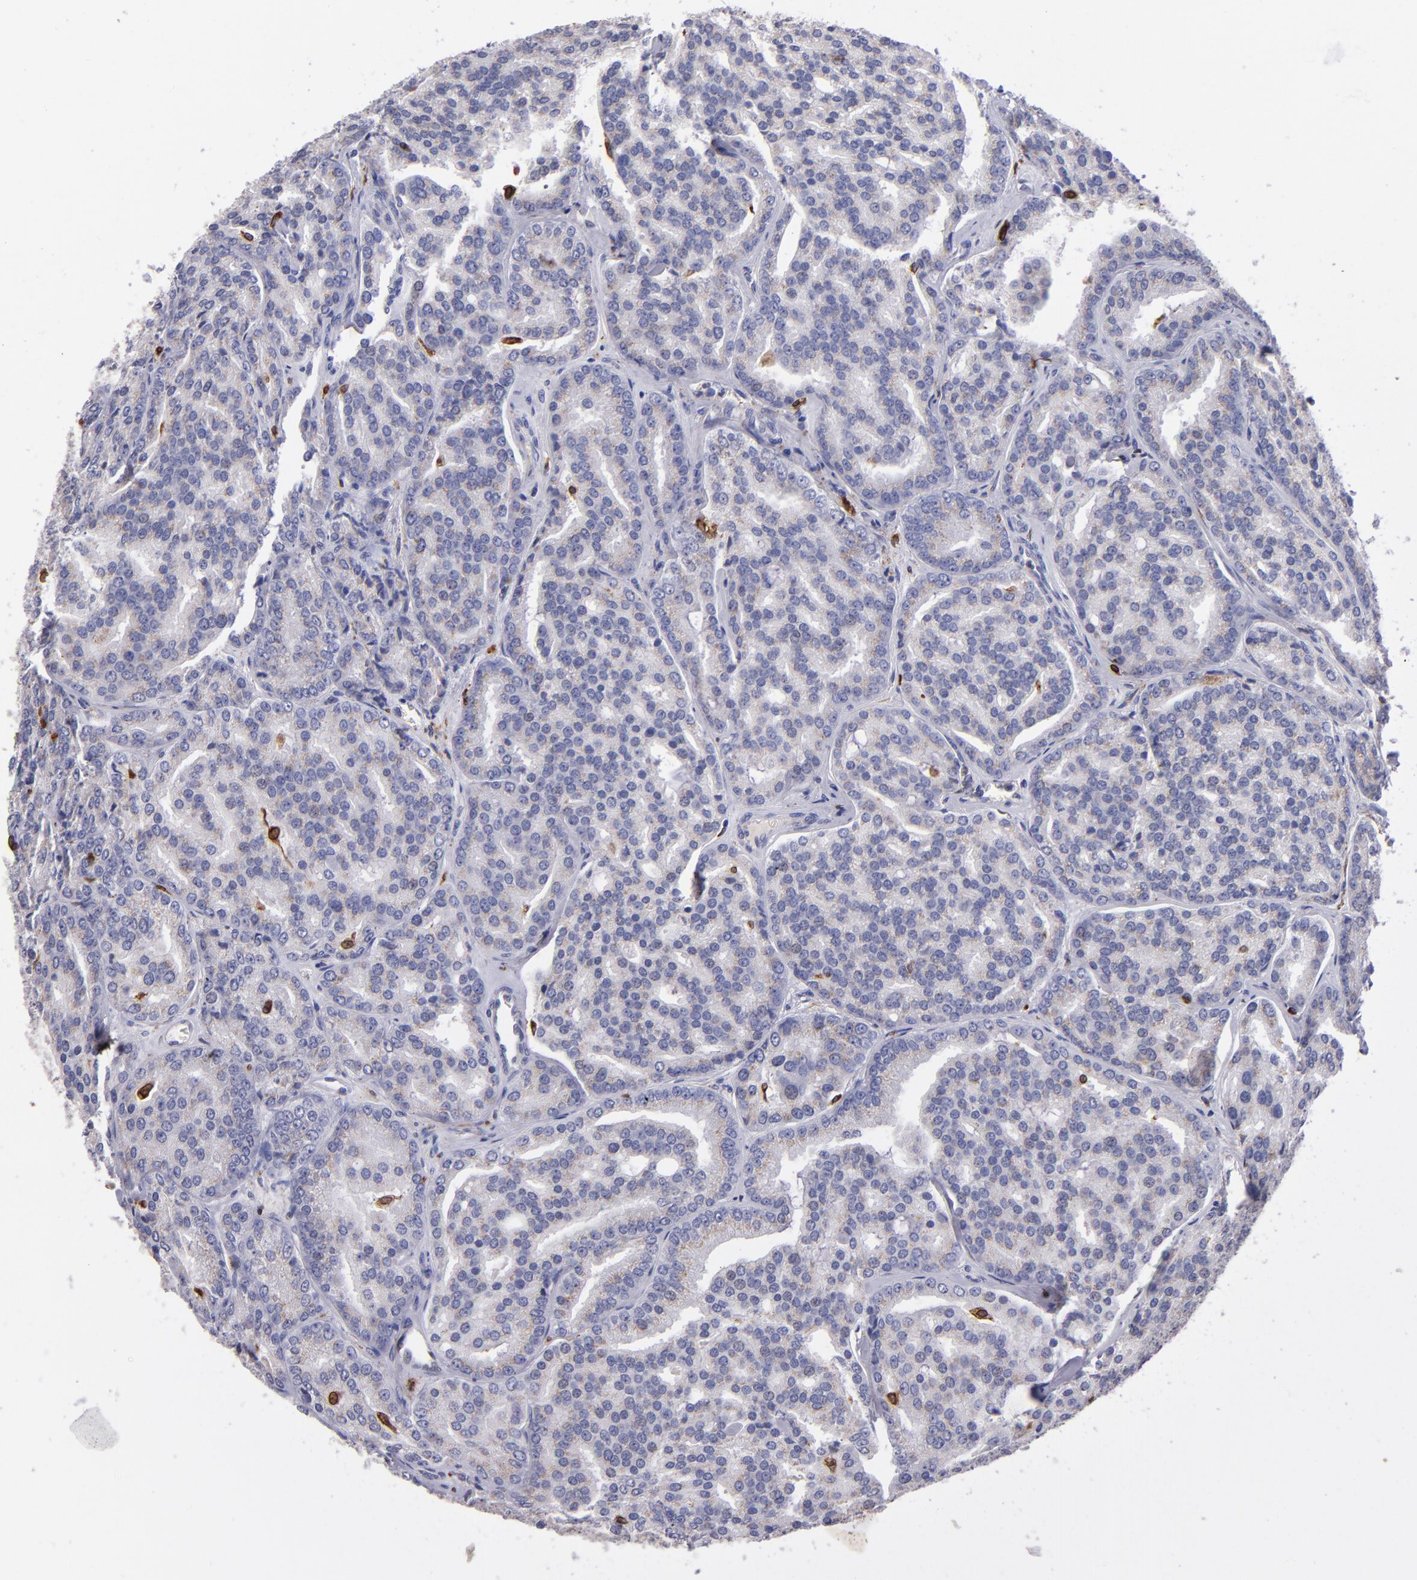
{"staining": {"intensity": "weak", "quantity": "<25%", "location": "cytoplasmic/membranous"}, "tissue": "prostate cancer", "cell_type": "Tumor cells", "image_type": "cancer", "snomed": [{"axis": "morphology", "description": "Adenocarcinoma, High grade"}, {"axis": "topography", "description": "Prostate"}], "caption": "Photomicrograph shows no significant protein positivity in tumor cells of prostate cancer. (DAB (3,3'-diaminobenzidine) IHC, high magnification).", "gene": "PTGS1", "patient": {"sex": "male", "age": 64}}